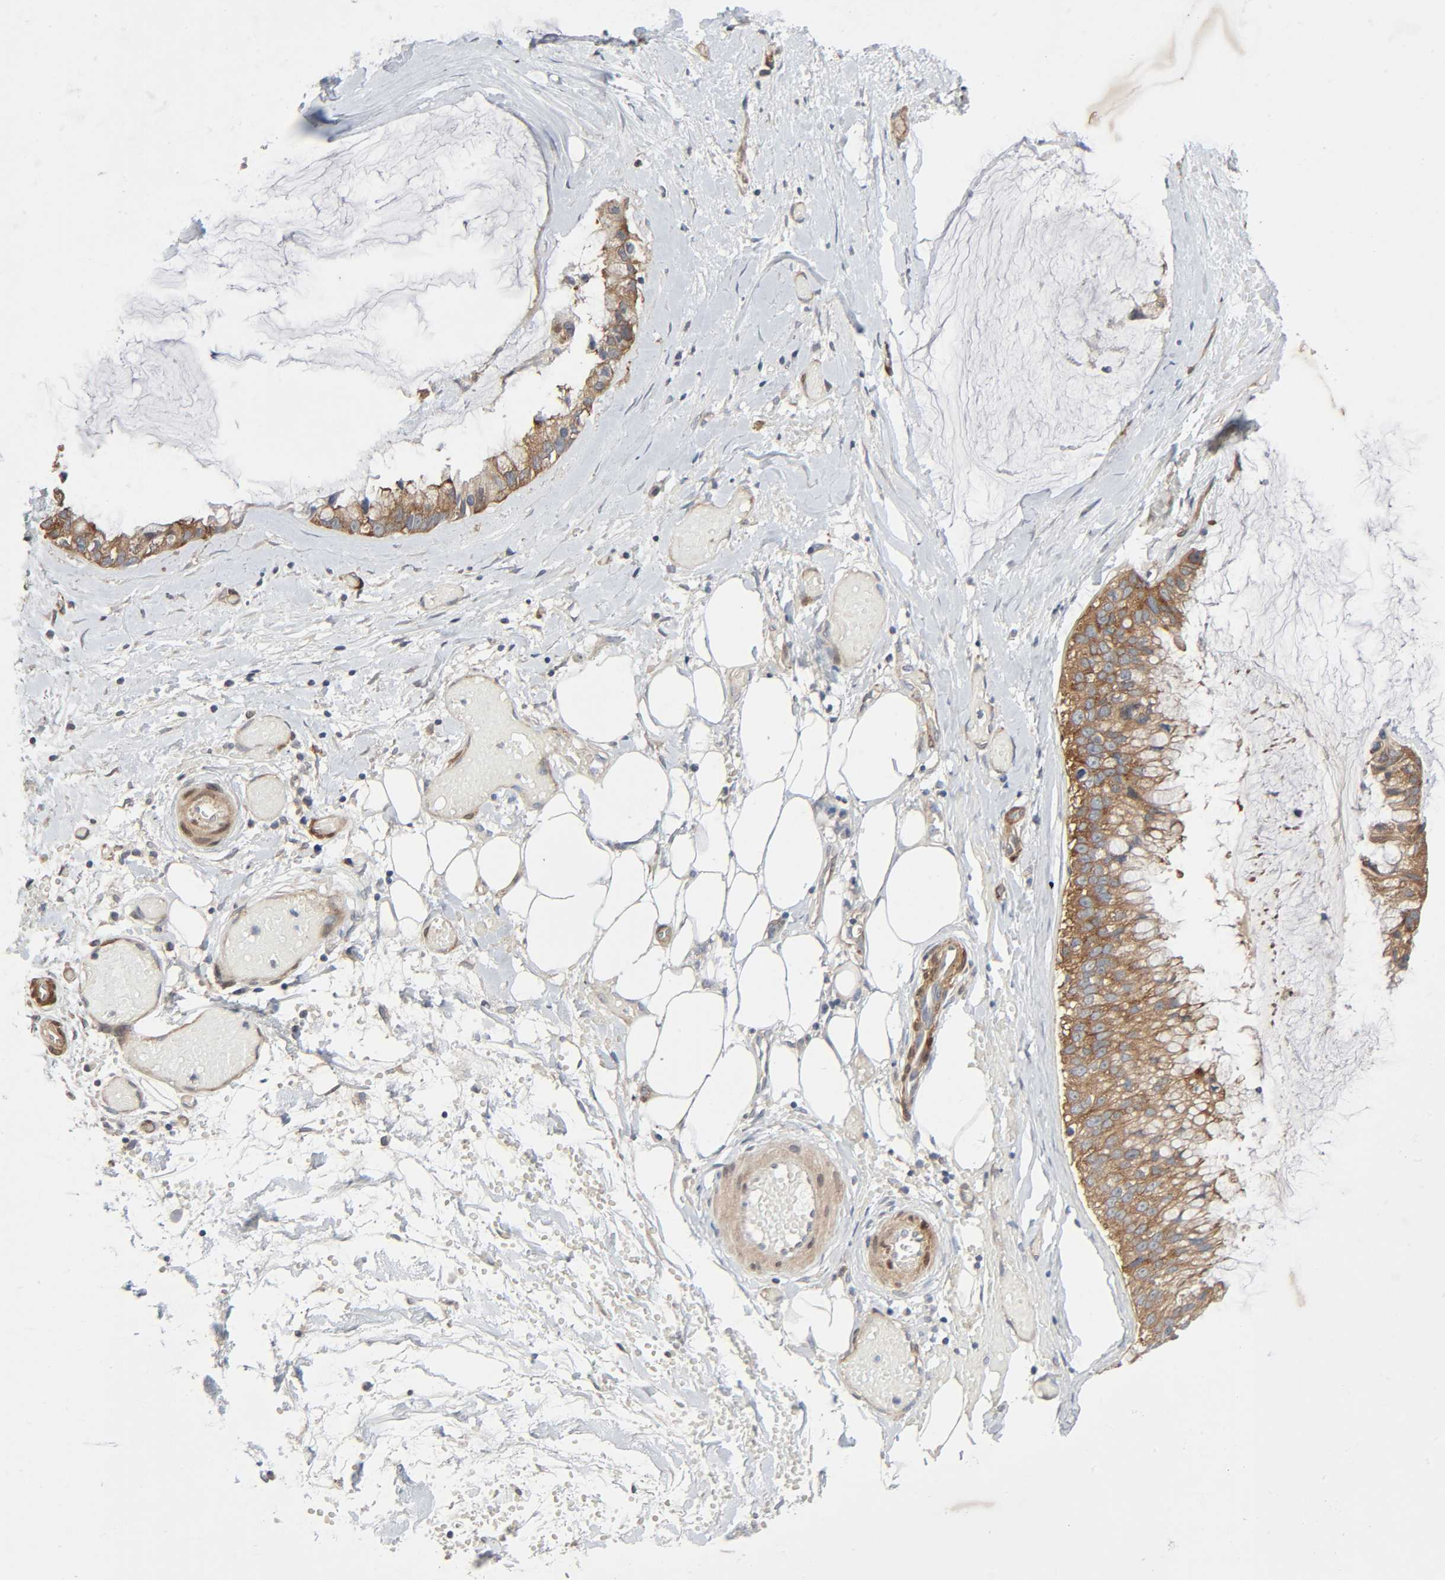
{"staining": {"intensity": "moderate", "quantity": ">75%", "location": "cytoplasmic/membranous"}, "tissue": "ovarian cancer", "cell_type": "Tumor cells", "image_type": "cancer", "snomed": [{"axis": "morphology", "description": "Cystadenocarcinoma, mucinous, NOS"}, {"axis": "topography", "description": "Ovary"}], "caption": "A high-resolution image shows IHC staining of ovarian mucinous cystadenocarcinoma, which displays moderate cytoplasmic/membranous expression in about >75% of tumor cells. Immunohistochemistry stains the protein in brown and the nuclei are stained blue.", "gene": "PTK2", "patient": {"sex": "female", "age": 39}}